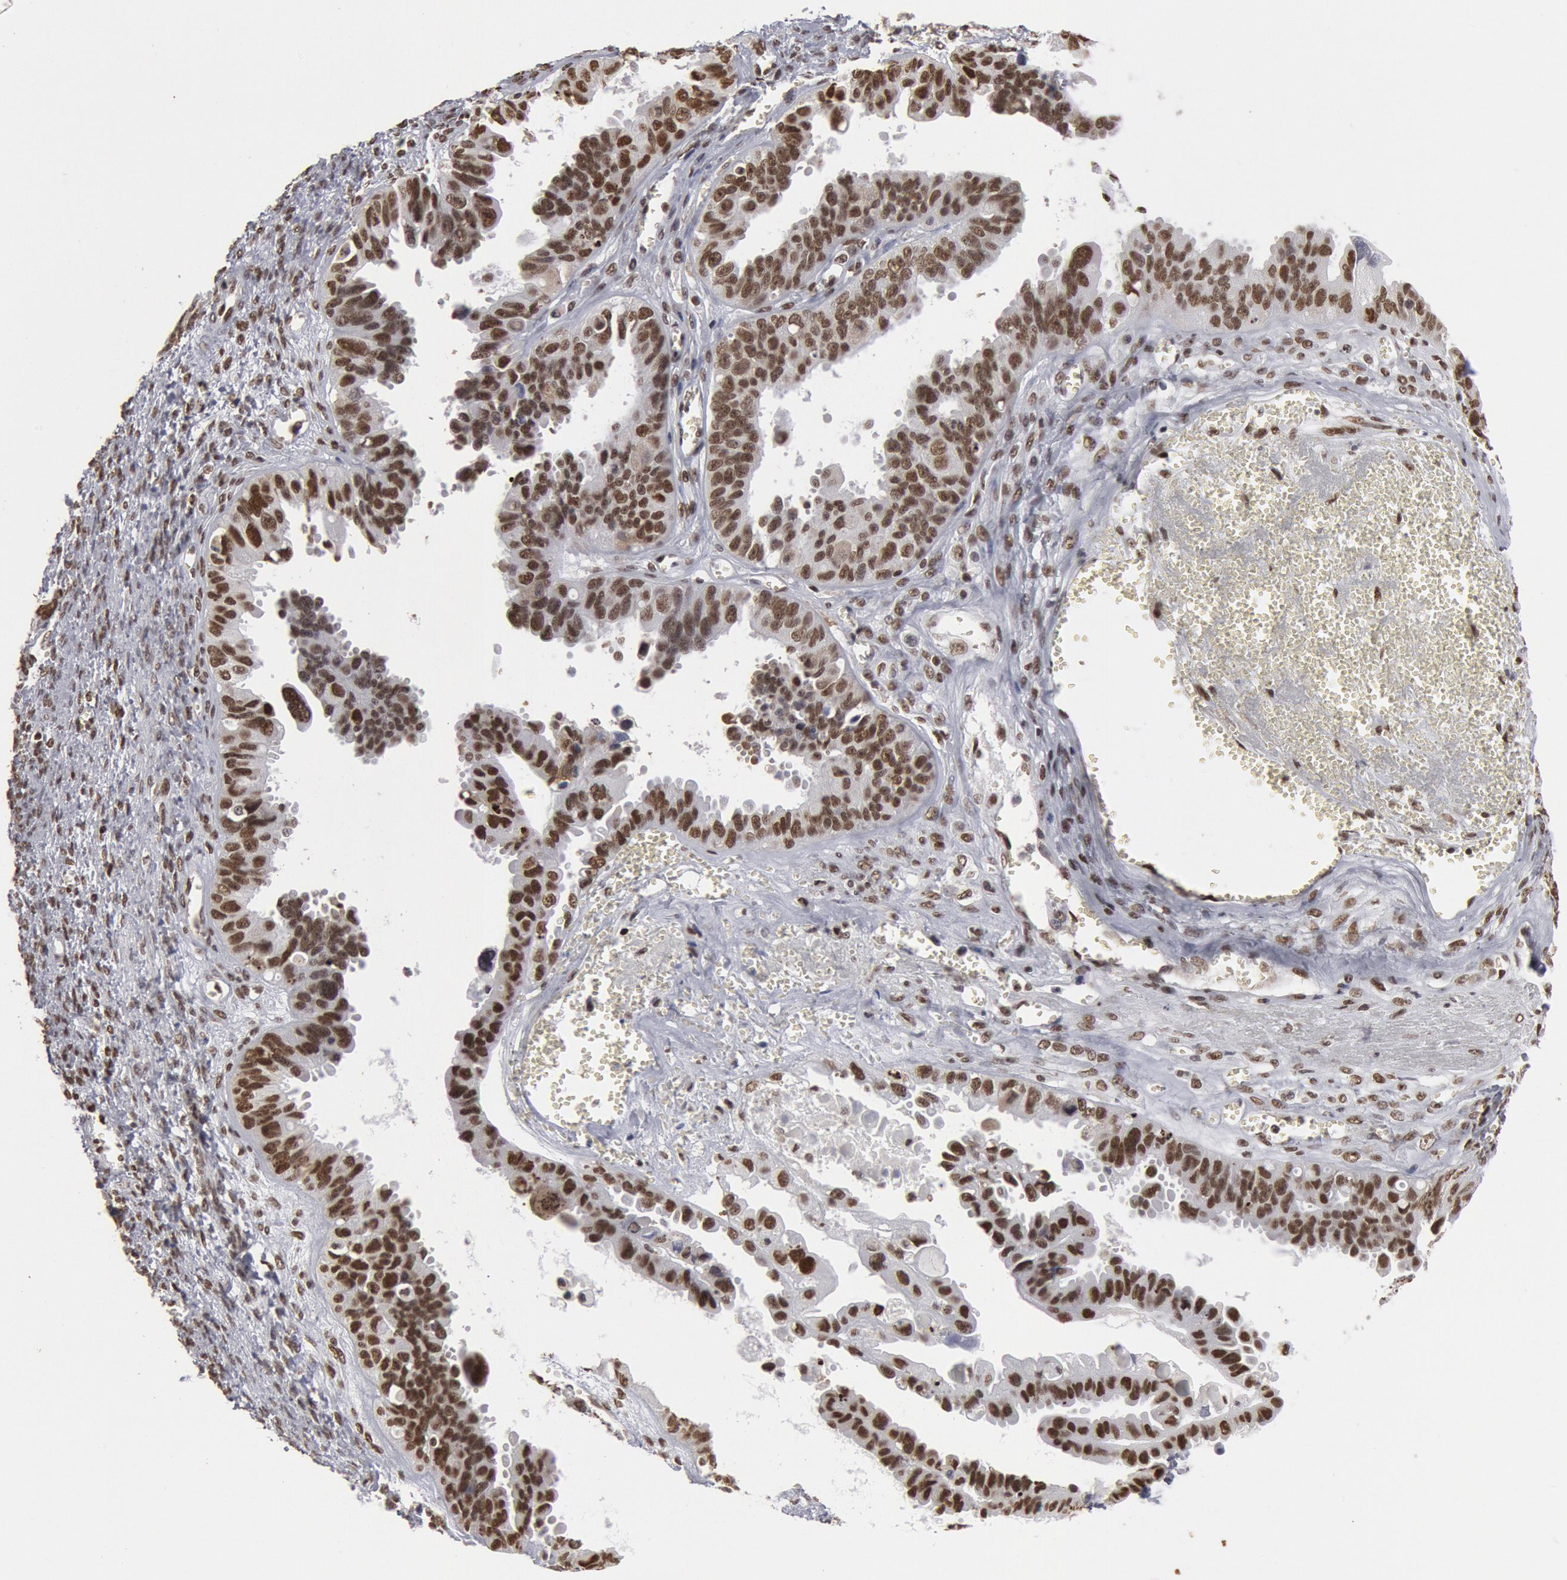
{"staining": {"intensity": "strong", "quantity": ">75%", "location": "nuclear"}, "tissue": "ovarian cancer", "cell_type": "Tumor cells", "image_type": "cancer", "snomed": [{"axis": "morphology", "description": "Carcinoma, endometroid"}, {"axis": "topography", "description": "Ovary"}], "caption": "An immunohistochemistry photomicrograph of tumor tissue is shown. Protein staining in brown labels strong nuclear positivity in ovarian cancer (endometroid carcinoma) within tumor cells. (DAB (3,3'-diaminobenzidine) IHC, brown staining for protein, blue staining for nuclei).", "gene": "SUB1", "patient": {"sex": "female", "age": 85}}